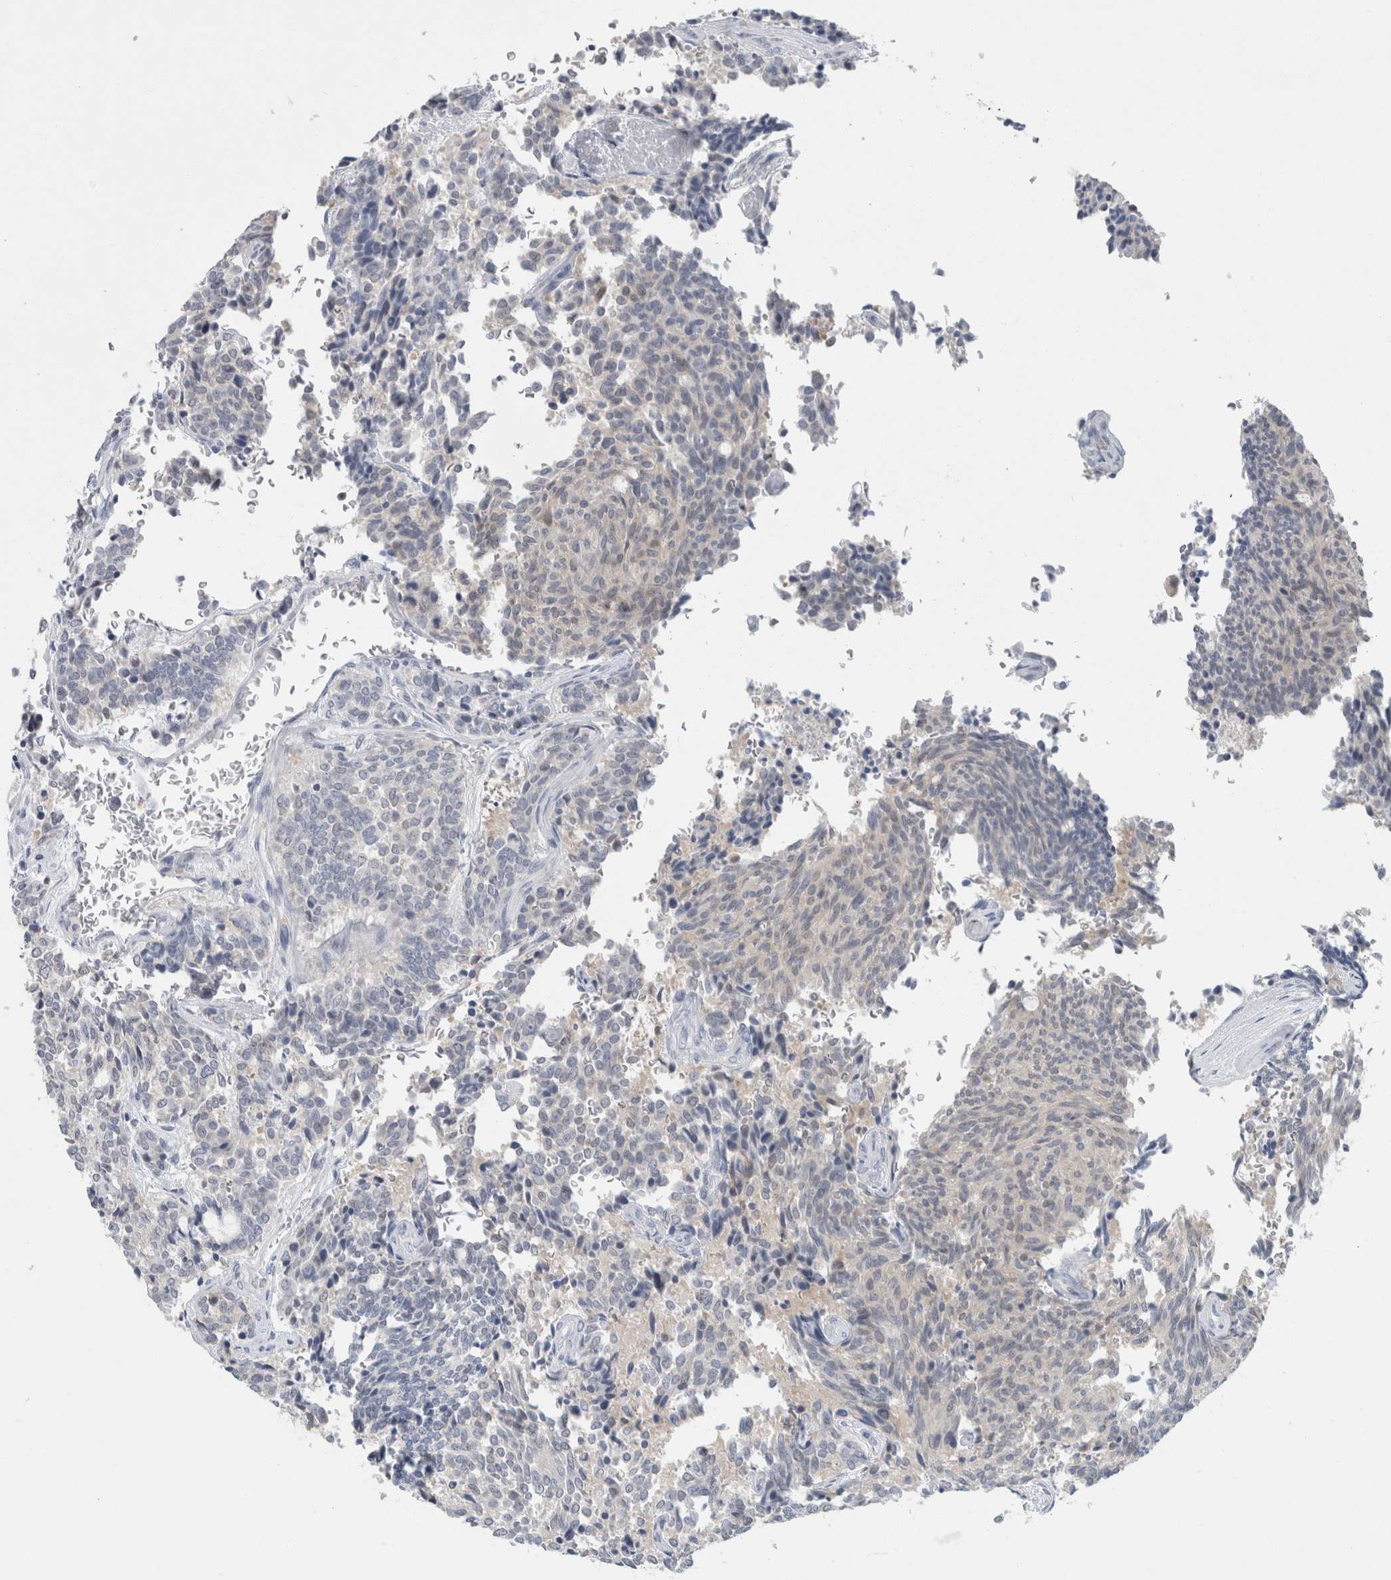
{"staining": {"intensity": "negative", "quantity": "none", "location": "none"}, "tissue": "carcinoid", "cell_type": "Tumor cells", "image_type": "cancer", "snomed": [{"axis": "morphology", "description": "Carcinoid, malignant, NOS"}, {"axis": "topography", "description": "Pancreas"}], "caption": "Protein analysis of carcinoid shows no significant expression in tumor cells. The staining was performed using DAB to visualize the protein expression in brown, while the nuclei were stained in blue with hematoxylin (Magnification: 20x).", "gene": "CASP6", "patient": {"sex": "female", "age": 54}}